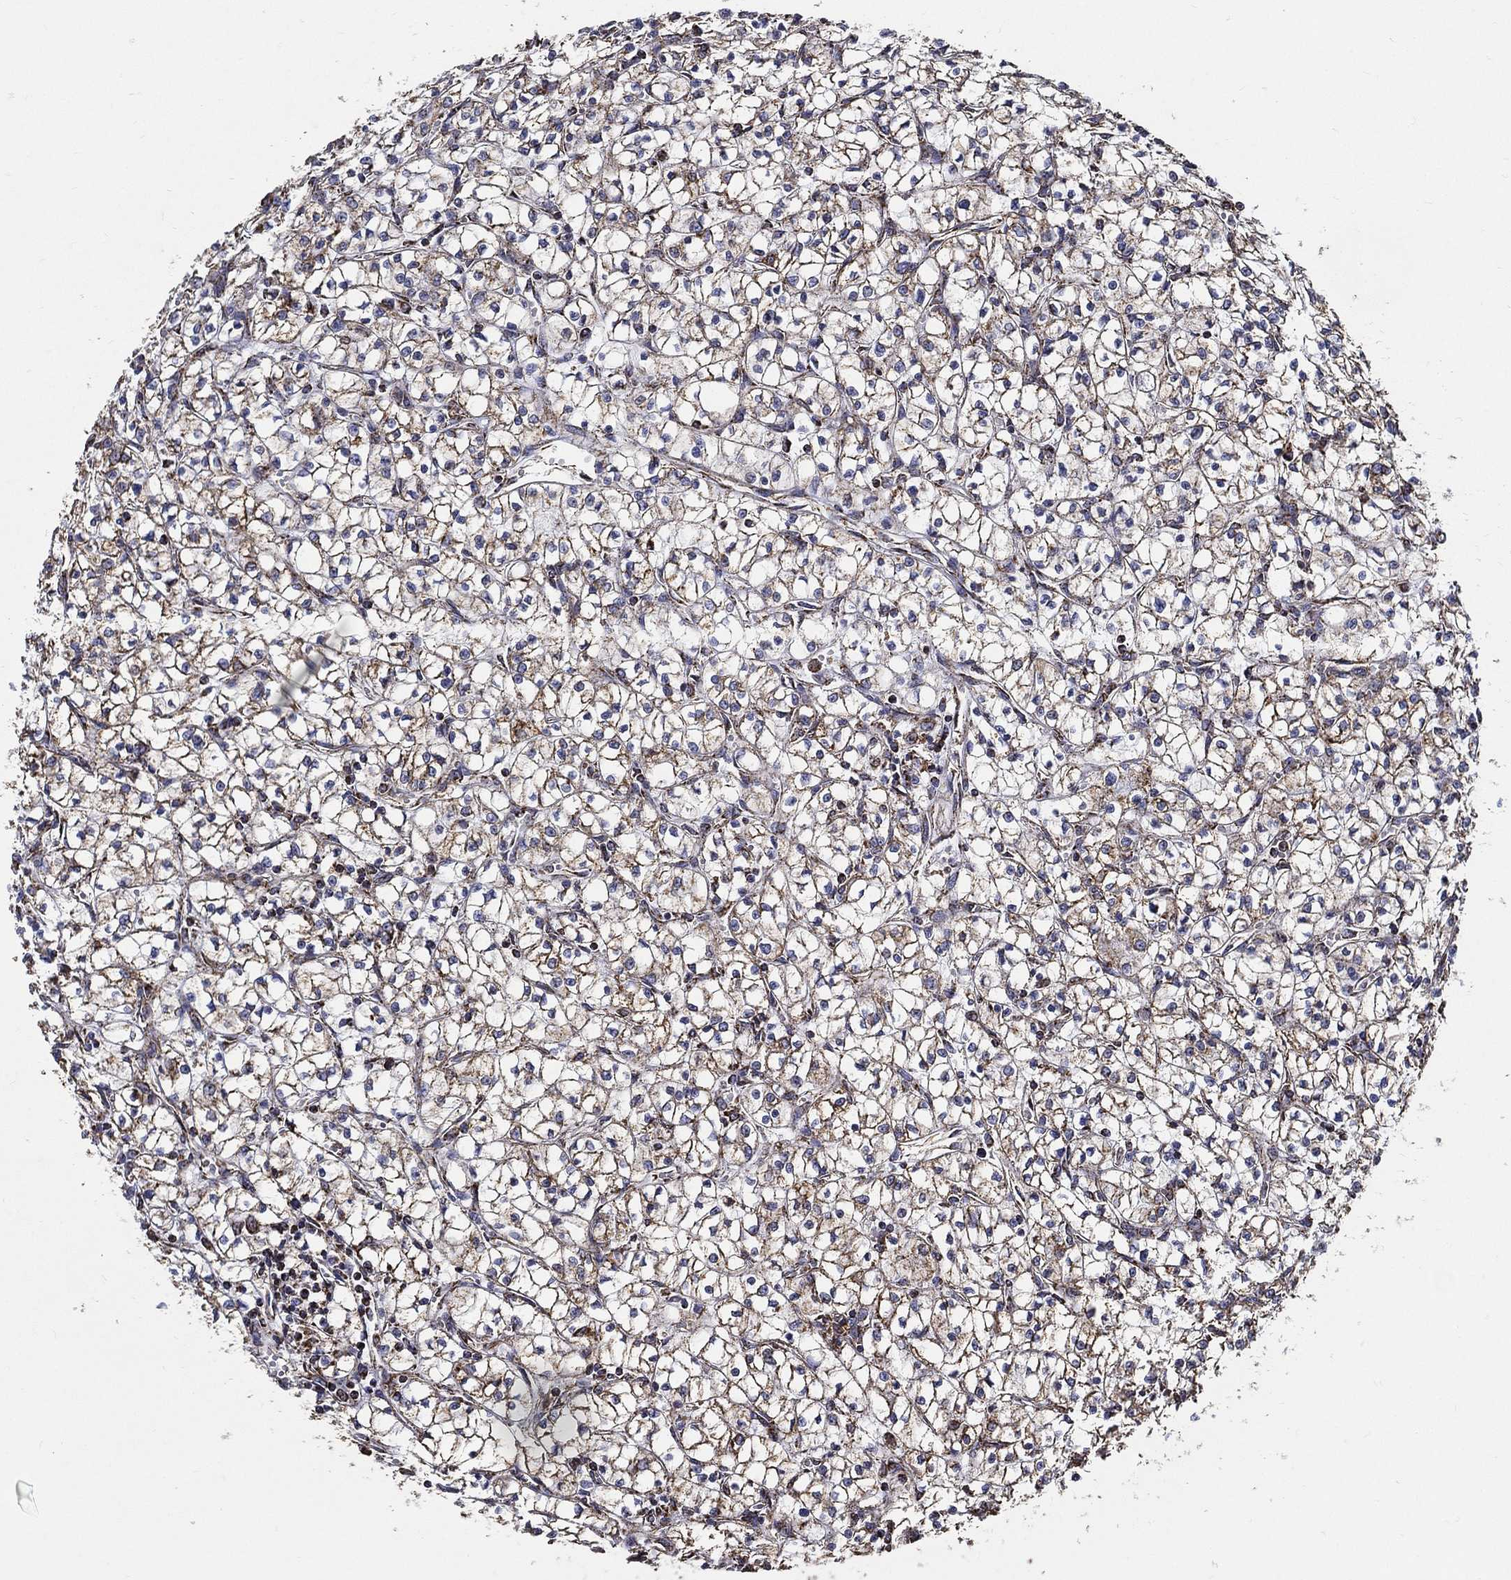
{"staining": {"intensity": "moderate", "quantity": ">75%", "location": "cytoplasmic/membranous"}, "tissue": "renal cancer", "cell_type": "Tumor cells", "image_type": "cancer", "snomed": [{"axis": "morphology", "description": "Adenocarcinoma, NOS"}, {"axis": "topography", "description": "Kidney"}], "caption": "Protein staining by IHC displays moderate cytoplasmic/membranous positivity in approximately >75% of tumor cells in renal adenocarcinoma.", "gene": "NDUFAB1", "patient": {"sex": "female", "age": 64}}